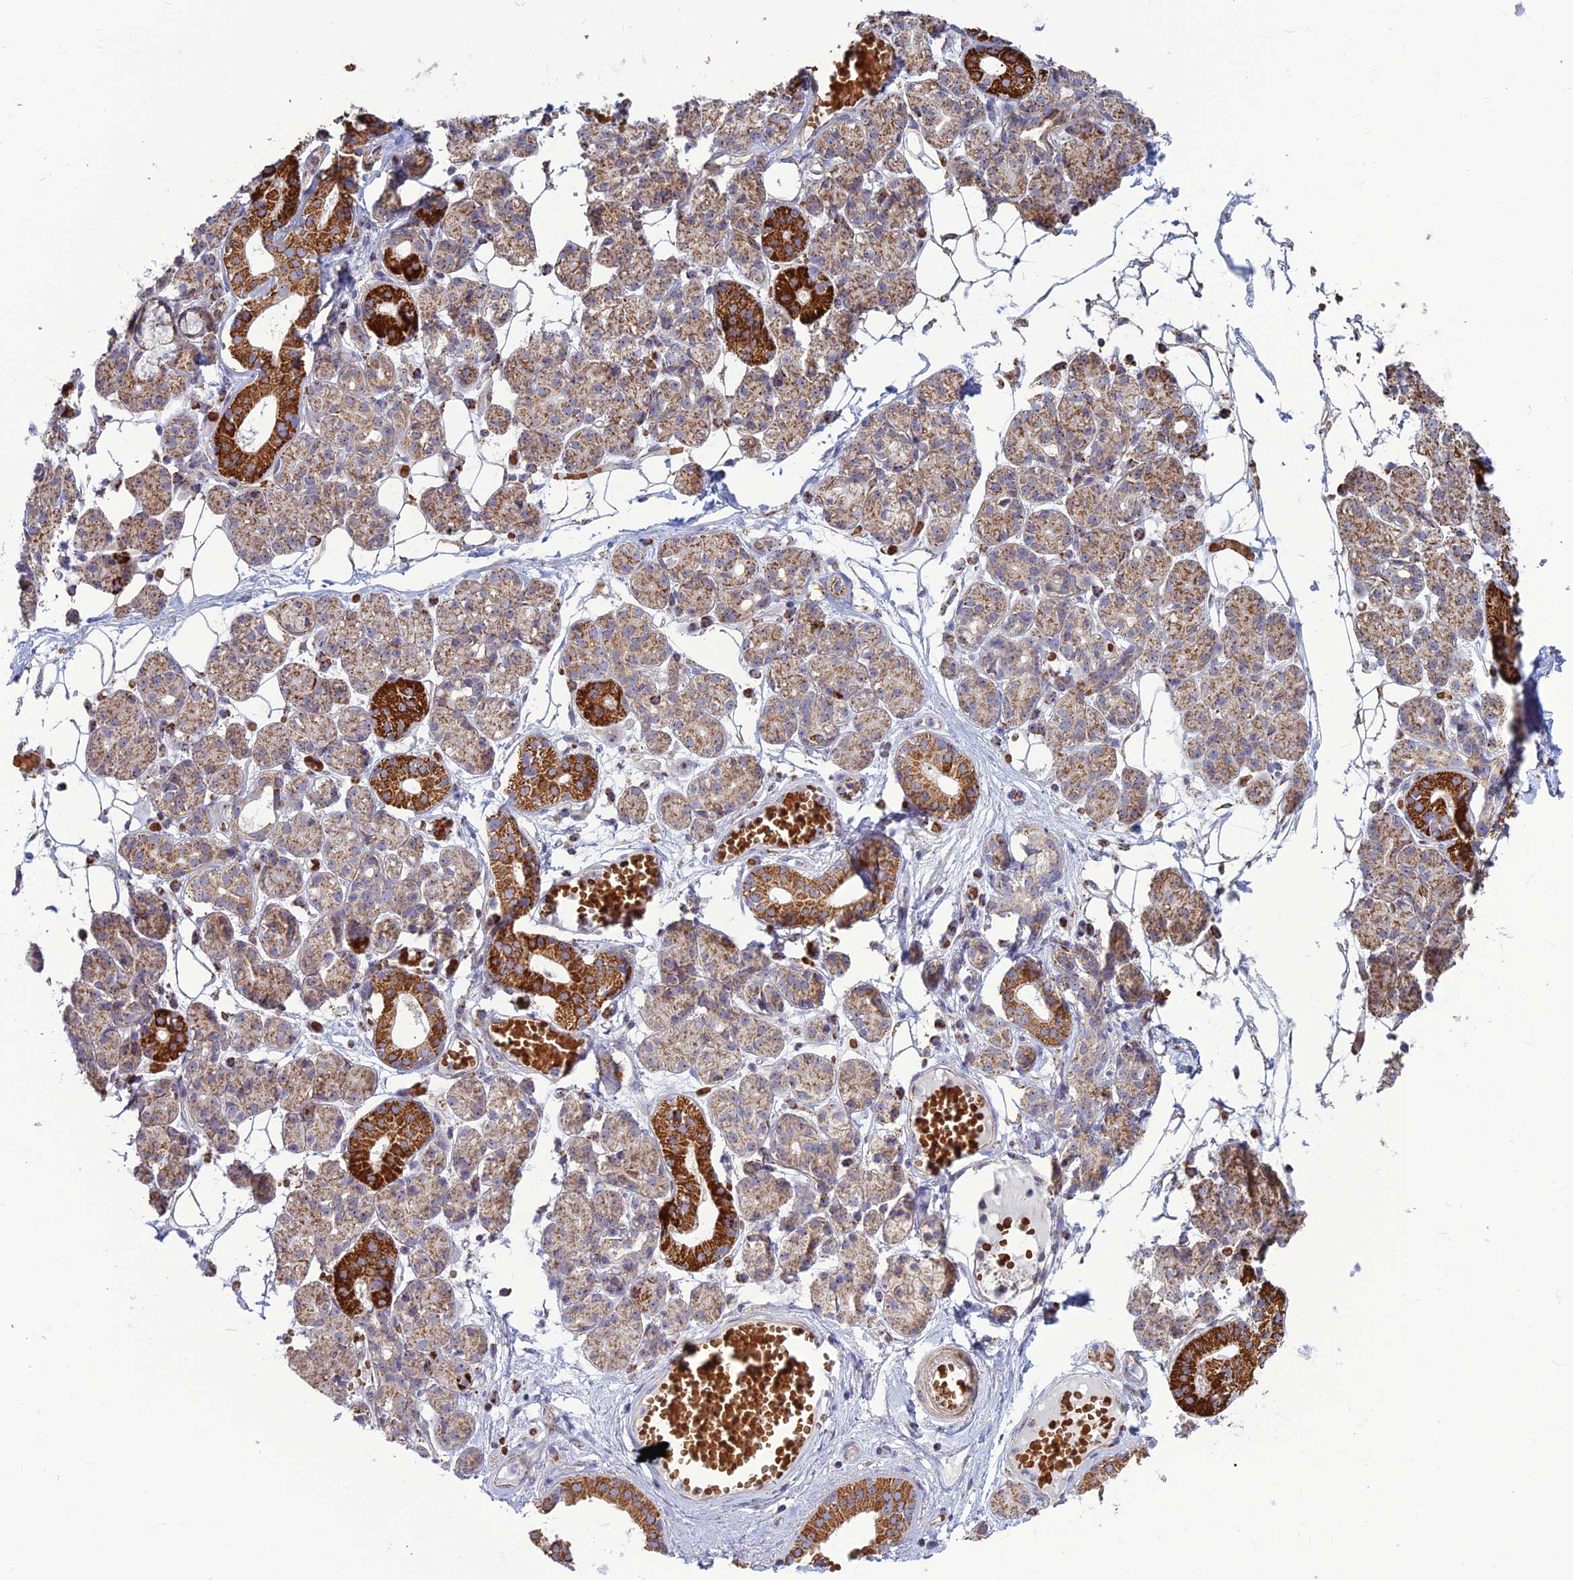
{"staining": {"intensity": "strong", "quantity": "25%-75%", "location": "cytoplasmic/membranous"}, "tissue": "salivary gland", "cell_type": "Glandular cells", "image_type": "normal", "snomed": [{"axis": "morphology", "description": "Normal tissue, NOS"}, {"axis": "topography", "description": "Salivary gland"}], "caption": "This histopathology image shows immunohistochemistry (IHC) staining of normal human salivary gland, with high strong cytoplasmic/membranous staining in approximately 25%-75% of glandular cells.", "gene": "SLC35F4", "patient": {"sex": "male", "age": 63}}